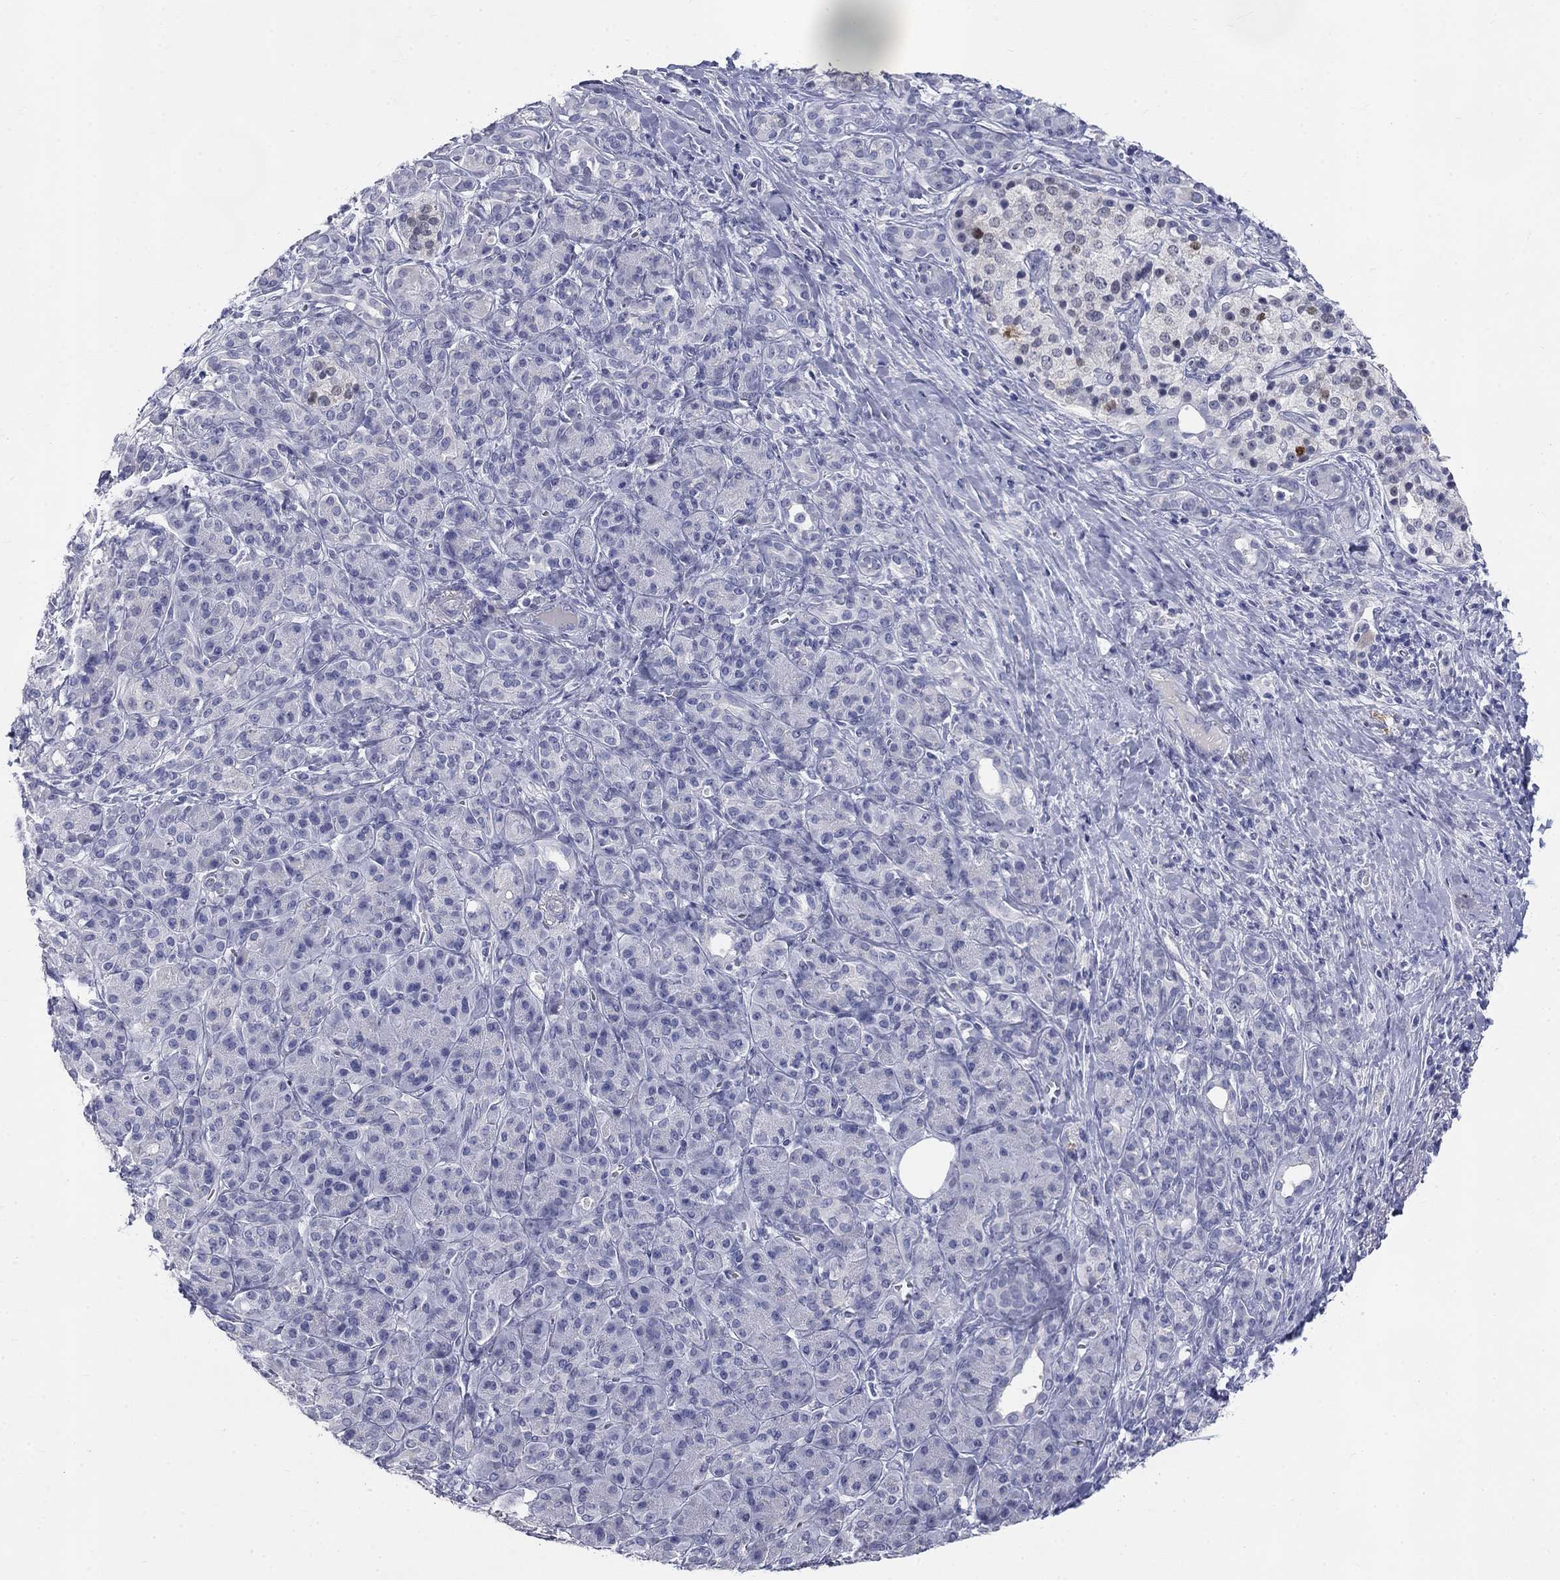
{"staining": {"intensity": "negative", "quantity": "none", "location": "none"}, "tissue": "pancreatic cancer", "cell_type": "Tumor cells", "image_type": "cancer", "snomed": [{"axis": "morphology", "description": "Adenocarcinoma, NOS"}, {"axis": "topography", "description": "Pancreas"}], "caption": "The IHC image has no significant positivity in tumor cells of pancreatic cancer tissue.", "gene": "ELAVL4", "patient": {"sex": "male", "age": 61}}